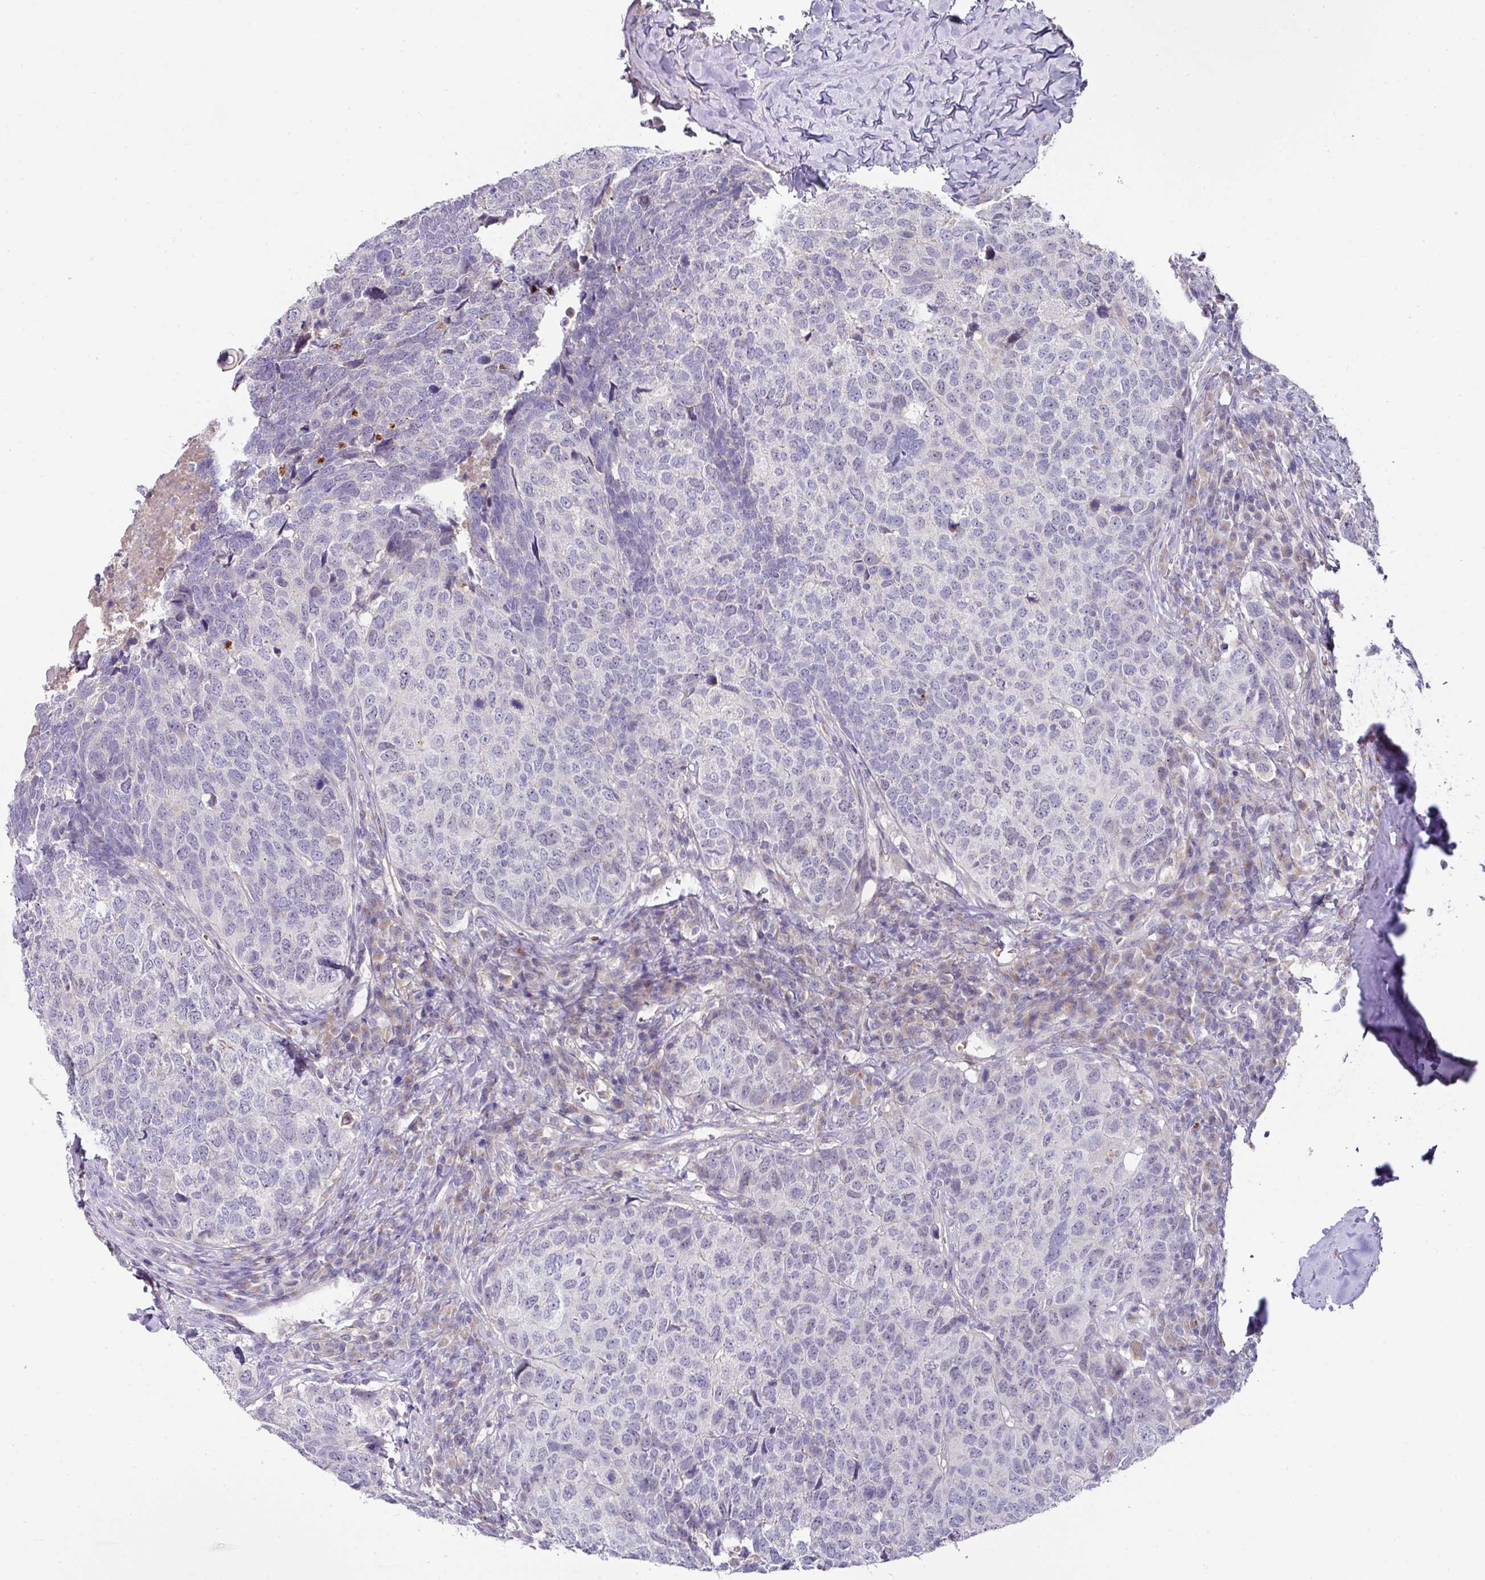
{"staining": {"intensity": "negative", "quantity": "none", "location": "none"}, "tissue": "head and neck cancer", "cell_type": "Tumor cells", "image_type": "cancer", "snomed": [{"axis": "morphology", "description": "Squamous cell carcinoma, NOS"}, {"axis": "topography", "description": "Head-Neck"}], "caption": "An IHC photomicrograph of squamous cell carcinoma (head and neck) is shown. There is no staining in tumor cells of squamous cell carcinoma (head and neck).", "gene": "TARM1", "patient": {"sex": "male", "age": 66}}